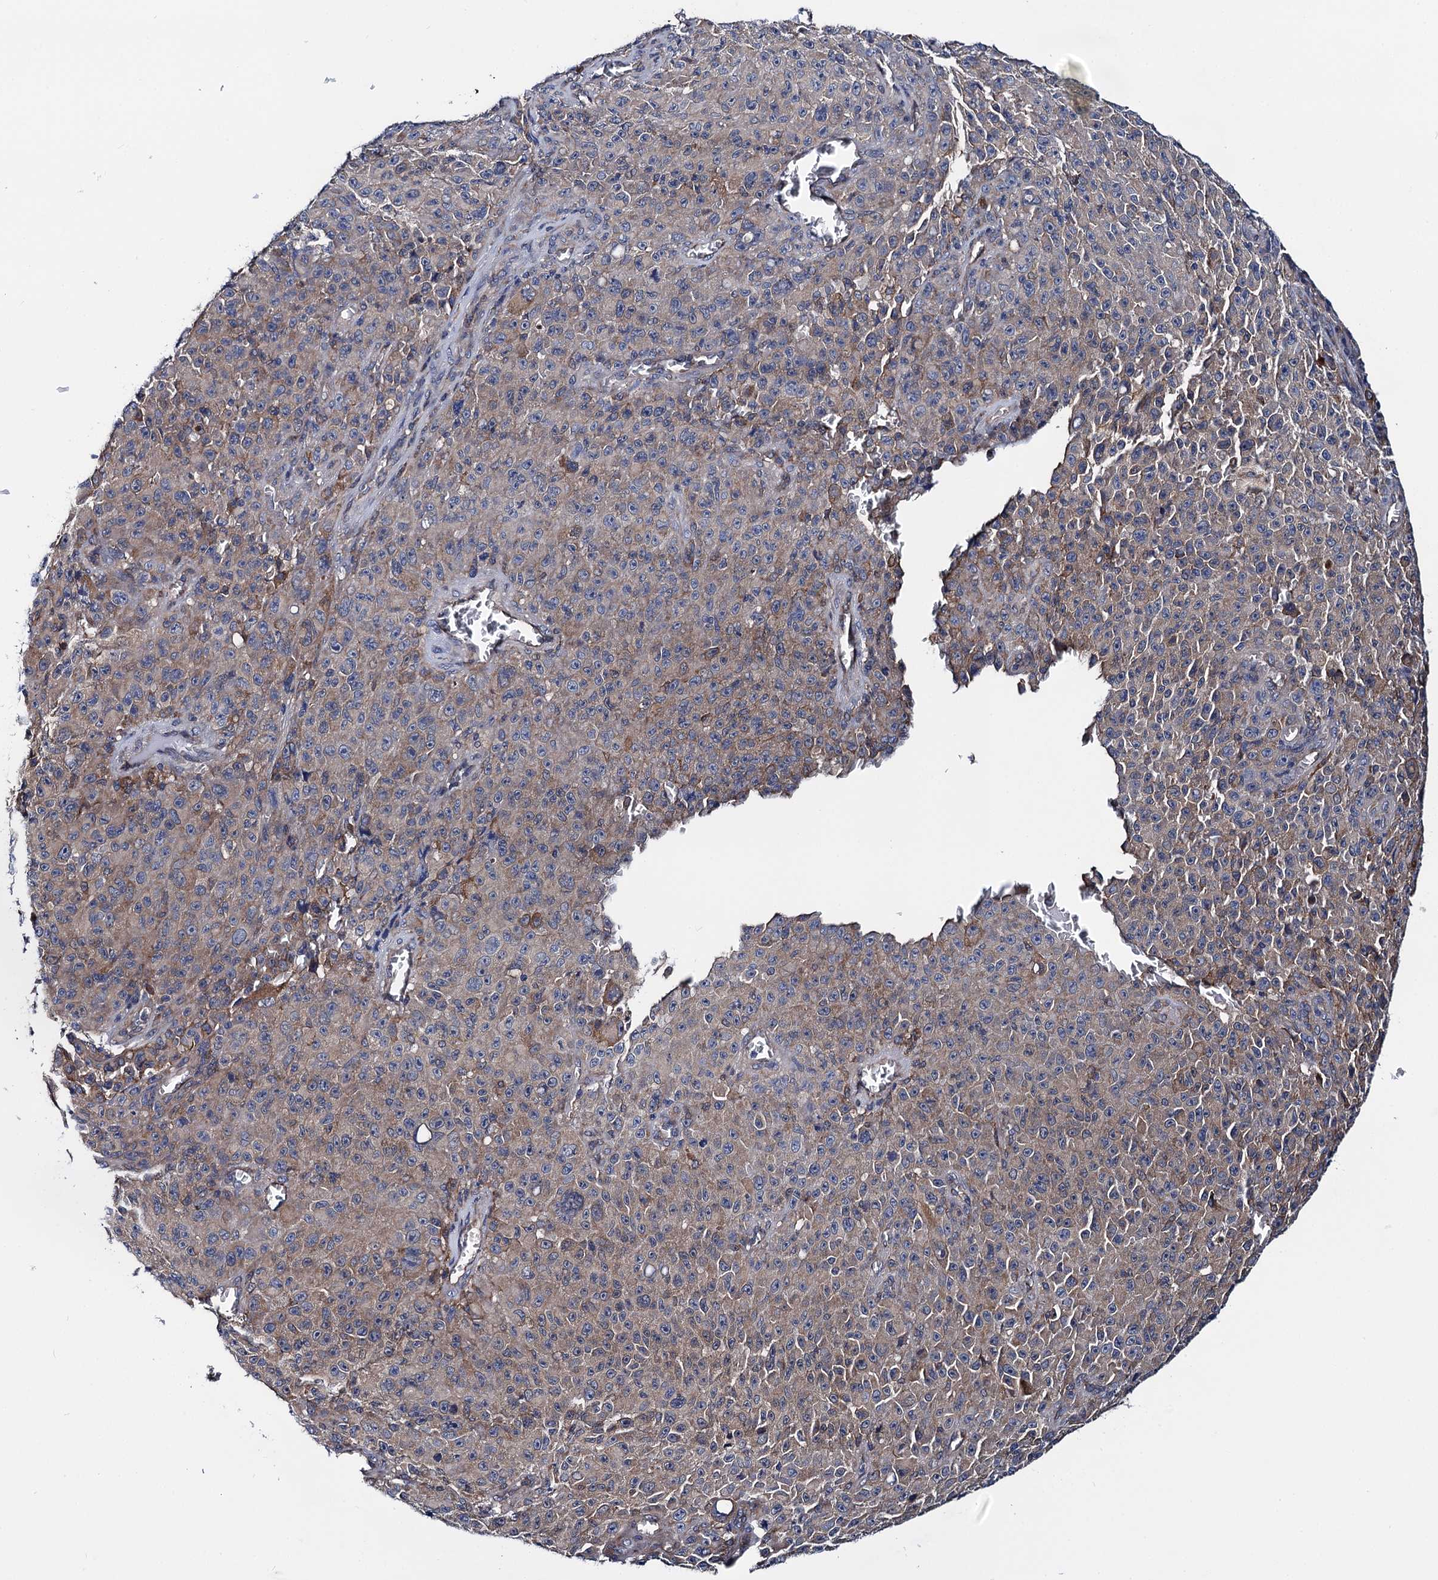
{"staining": {"intensity": "weak", "quantity": "<25%", "location": "cytoplasmic/membranous"}, "tissue": "melanoma", "cell_type": "Tumor cells", "image_type": "cancer", "snomed": [{"axis": "morphology", "description": "Malignant melanoma, NOS"}, {"axis": "topography", "description": "Skin"}], "caption": "A photomicrograph of human malignant melanoma is negative for staining in tumor cells.", "gene": "PGLS", "patient": {"sex": "female", "age": 82}}